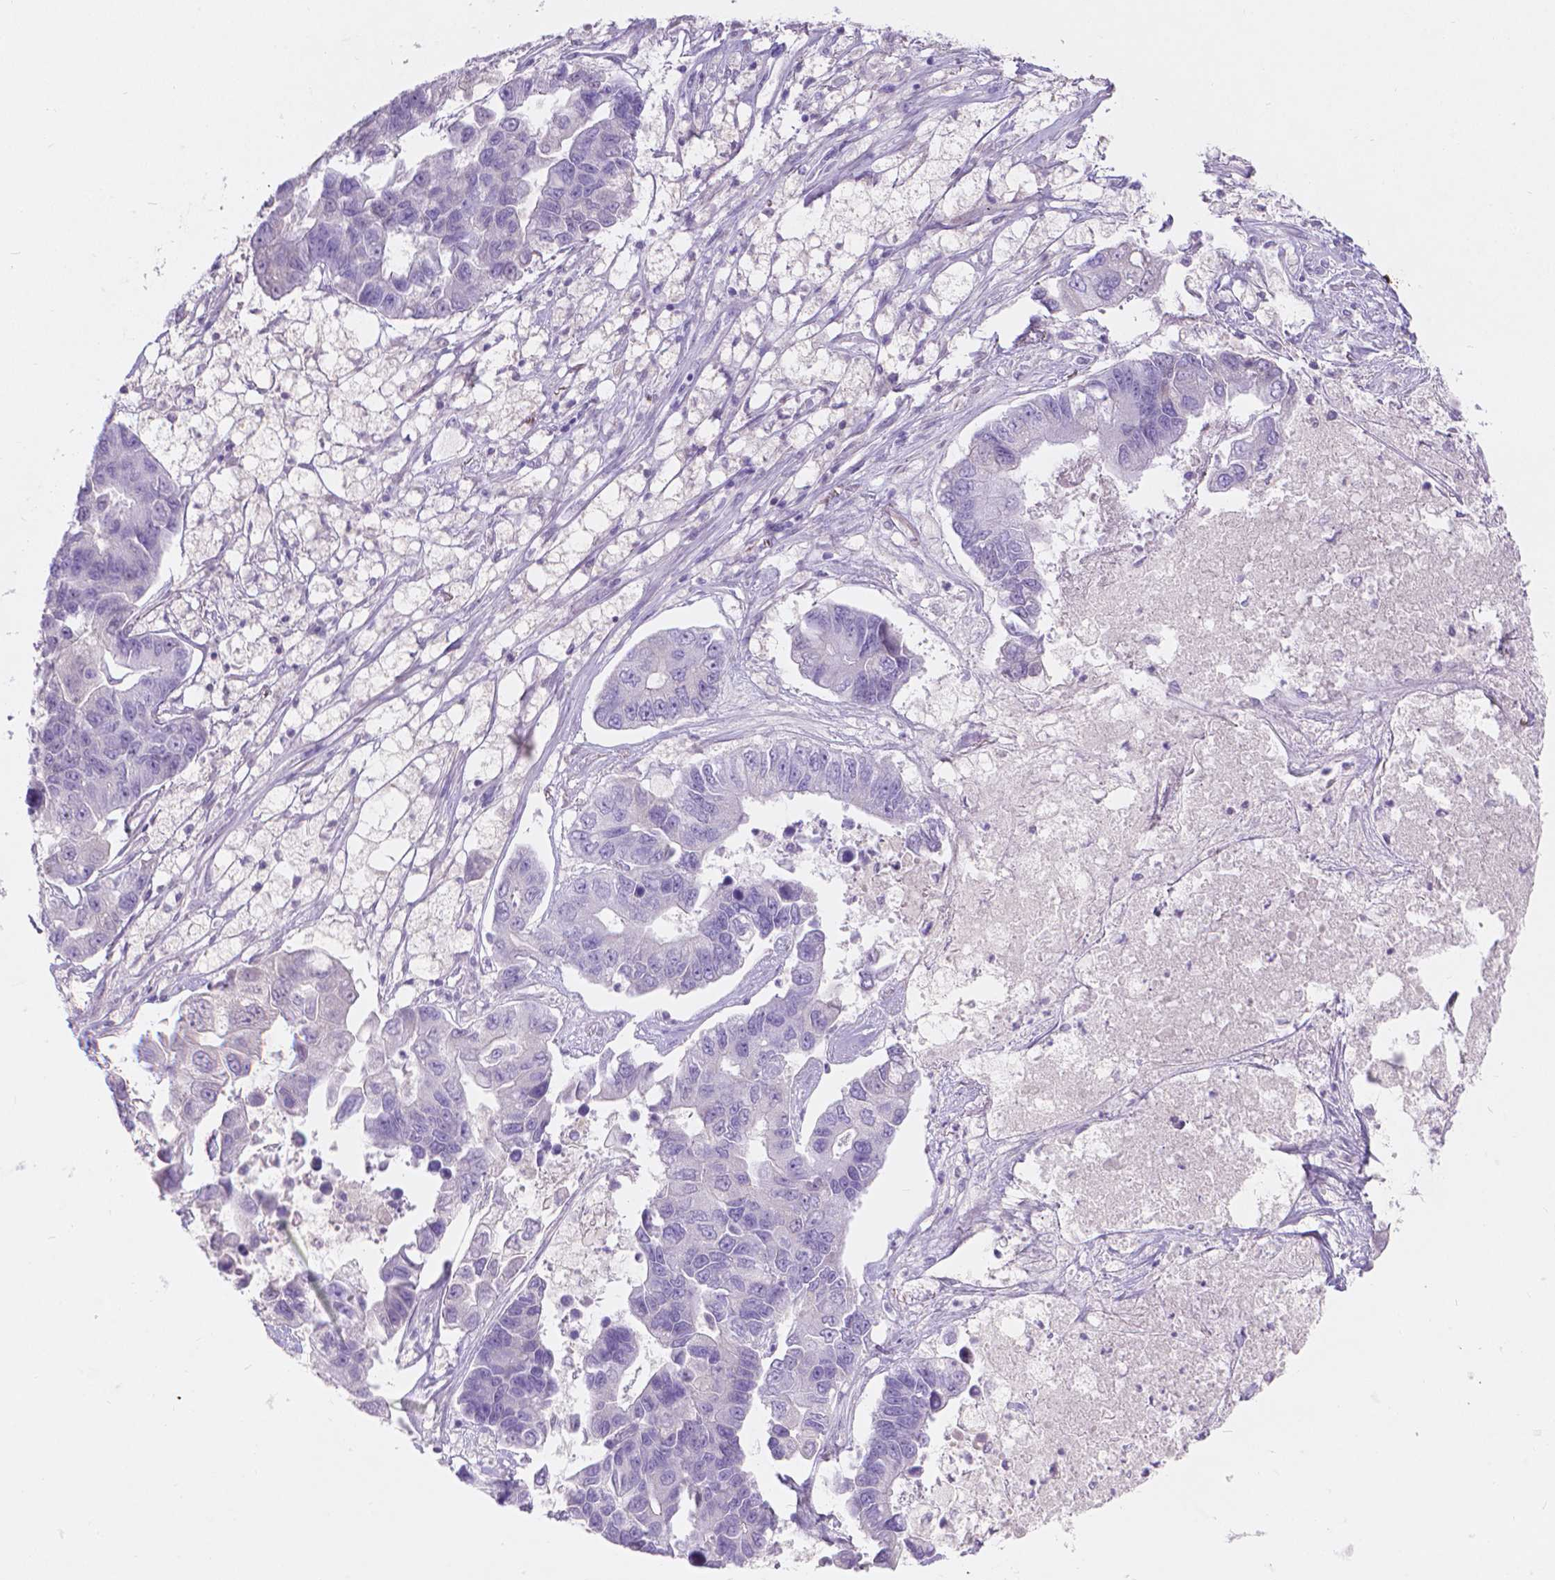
{"staining": {"intensity": "negative", "quantity": "none", "location": "none"}, "tissue": "lung cancer", "cell_type": "Tumor cells", "image_type": "cancer", "snomed": [{"axis": "morphology", "description": "Adenocarcinoma, NOS"}, {"axis": "topography", "description": "Bronchus"}, {"axis": "topography", "description": "Lung"}], "caption": "This image is of lung cancer (adenocarcinoma) stained with immunohistochemistry (IHC) to label a protein in brown with the nuclei are counter-stained blue. There is no expression in tumor cells.", "gene": "GAL3ST2", "patient": {"sex": "female", "age": 51}}